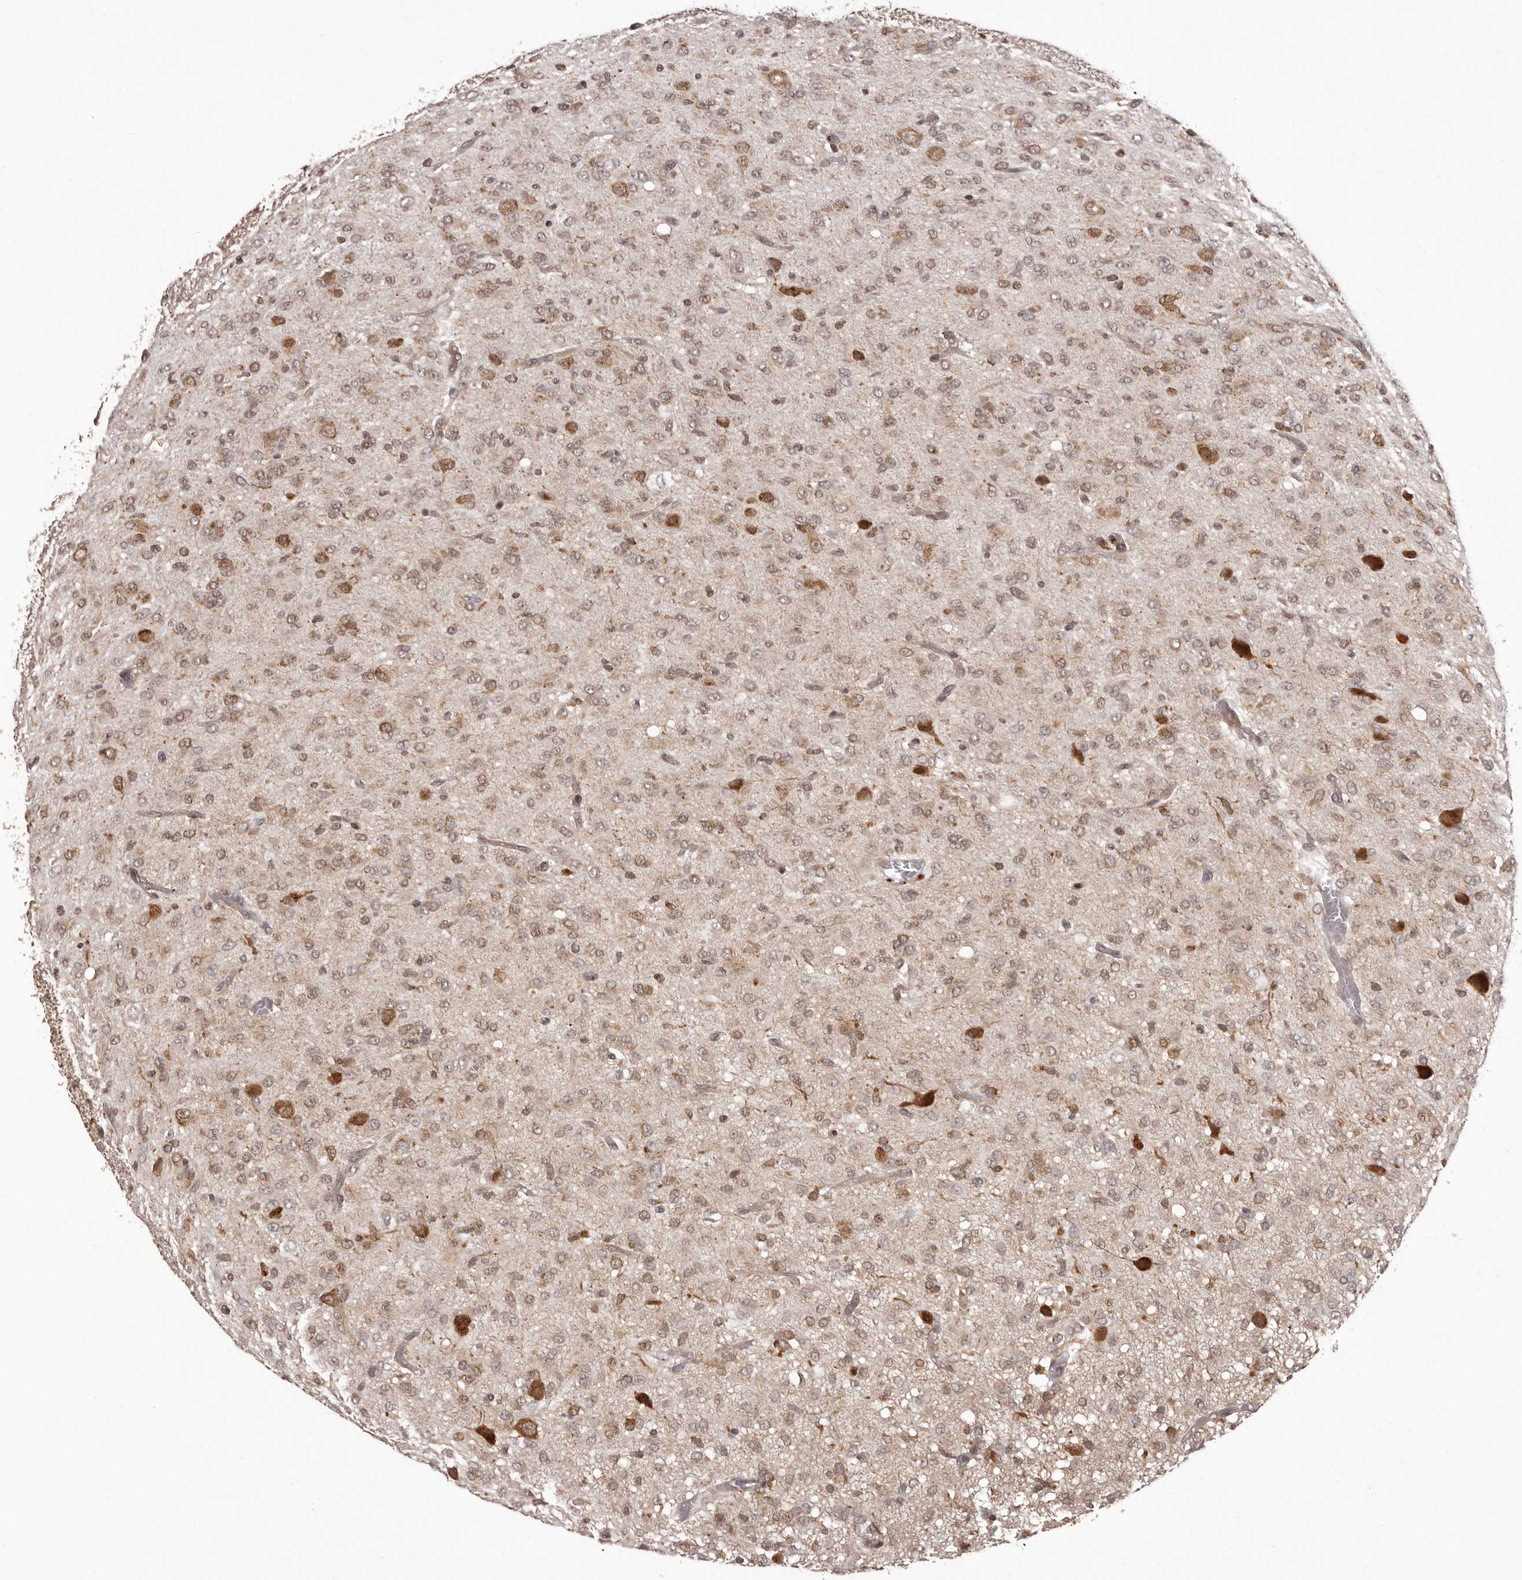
{"staining": {"intensity": "weak", "quantity": ">75%", "location": "nuclear"}, "tissue": "glioma", "cell_type": "Tumor cells", "image_type": "cancer", "snomed": [{"axis": "morphology", "description": "Glioma, malignant, High grade"}, {"axis": "topography", "description": "Brain"}], "caption": "Protein expression analysis of glioma shows weak nuclear expression in about >75% of tumor cells. Nuclei are stained in blue.", "gene": "IL32", "patient": {"sex": "female", "age": 59}}